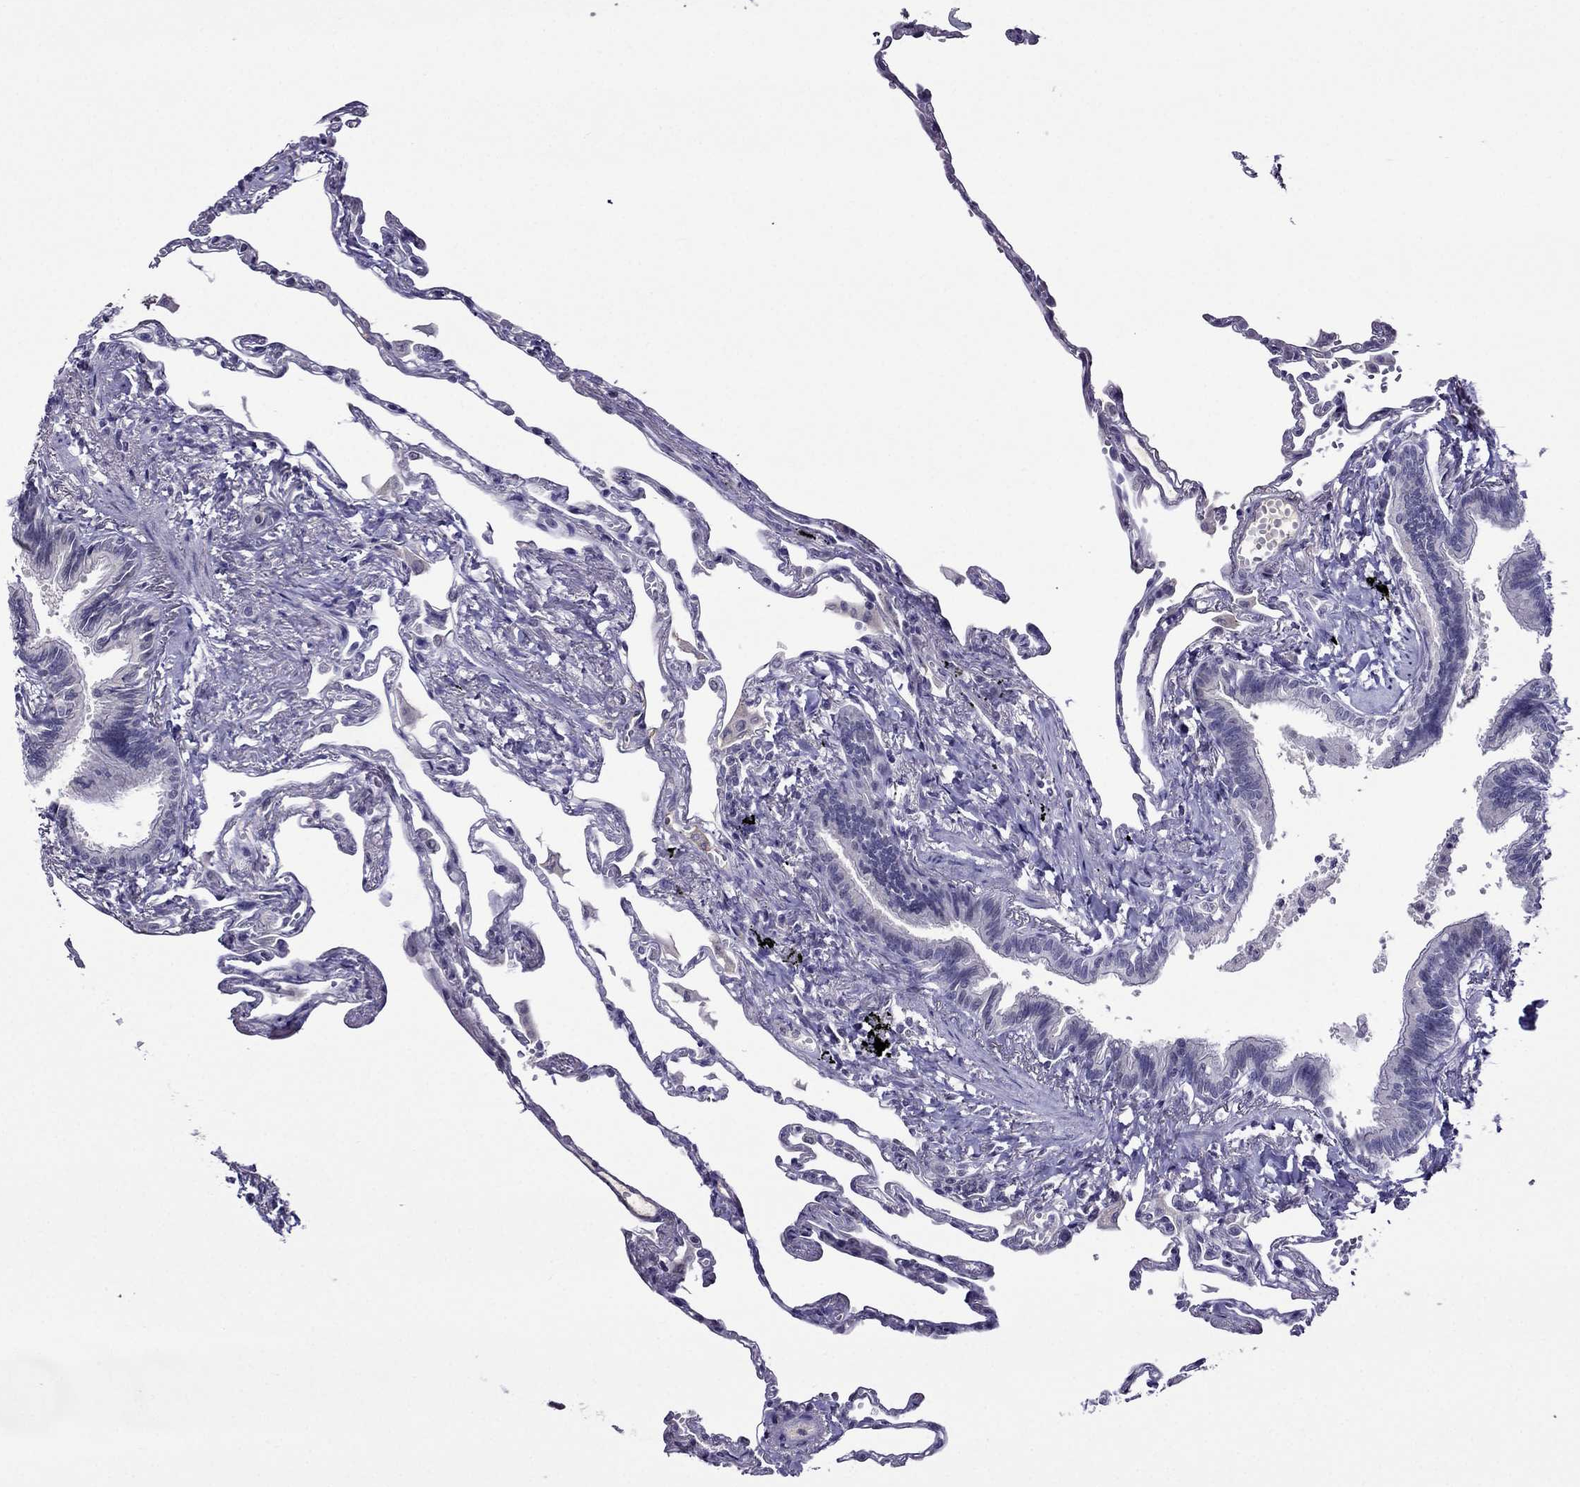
{"staining": {"intensity": "negative", "quantity": "none", "location": "none"}, "tissue": "lung", "cell_type": "Alveolar cells", "image_type": "normal", "snomed": [{"axis": "morphology", "description": "Normal tissue, NOS"}, {"axis": "topography", "description": "Lung"}], "caption": "The immunohistochemistry (IHC) micrograph has no significant positivity in alveolar cells of lung.", "gene": "SPTBN4", "patient": {"sex": "male", "age": 78}}